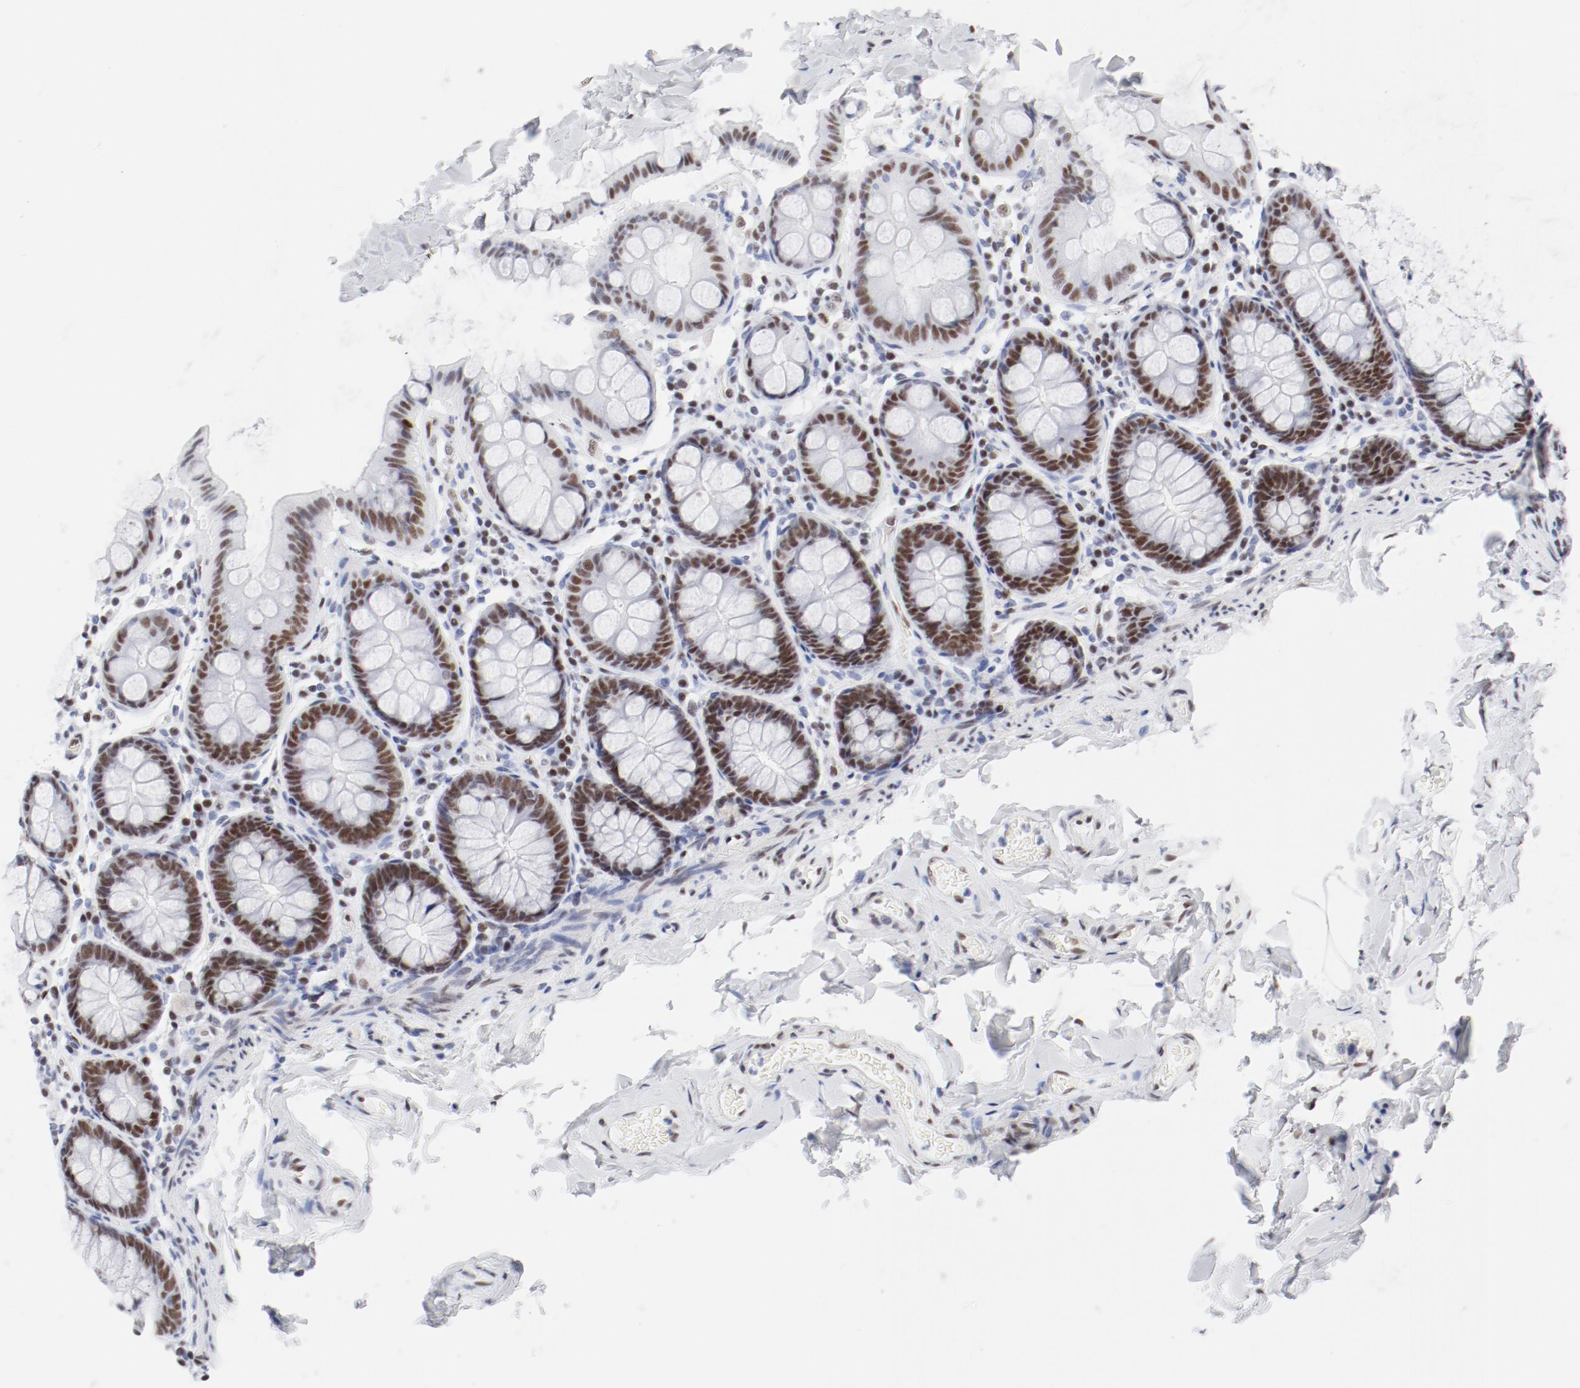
{"staining": {"intensity": "weak", "quantity": "25%-75%", "location": "nuclear"}, "tissue": "colon", "cell_type": "Endothelial cells", "image_type": "normal", "snomed": [{"axis": "morphology", "description": "Normal tissue, NOS"}, {"axis": "topography", "description": "Colon"}], "caption": "Normal colon displays weak nuclear positivity in approximately 25%-75% of endothelial cells (Brightfield microscopy of DAB IHC at high magnification)..", "gene": "ATF2", "patient": {"sex": "female", "age": 61}}